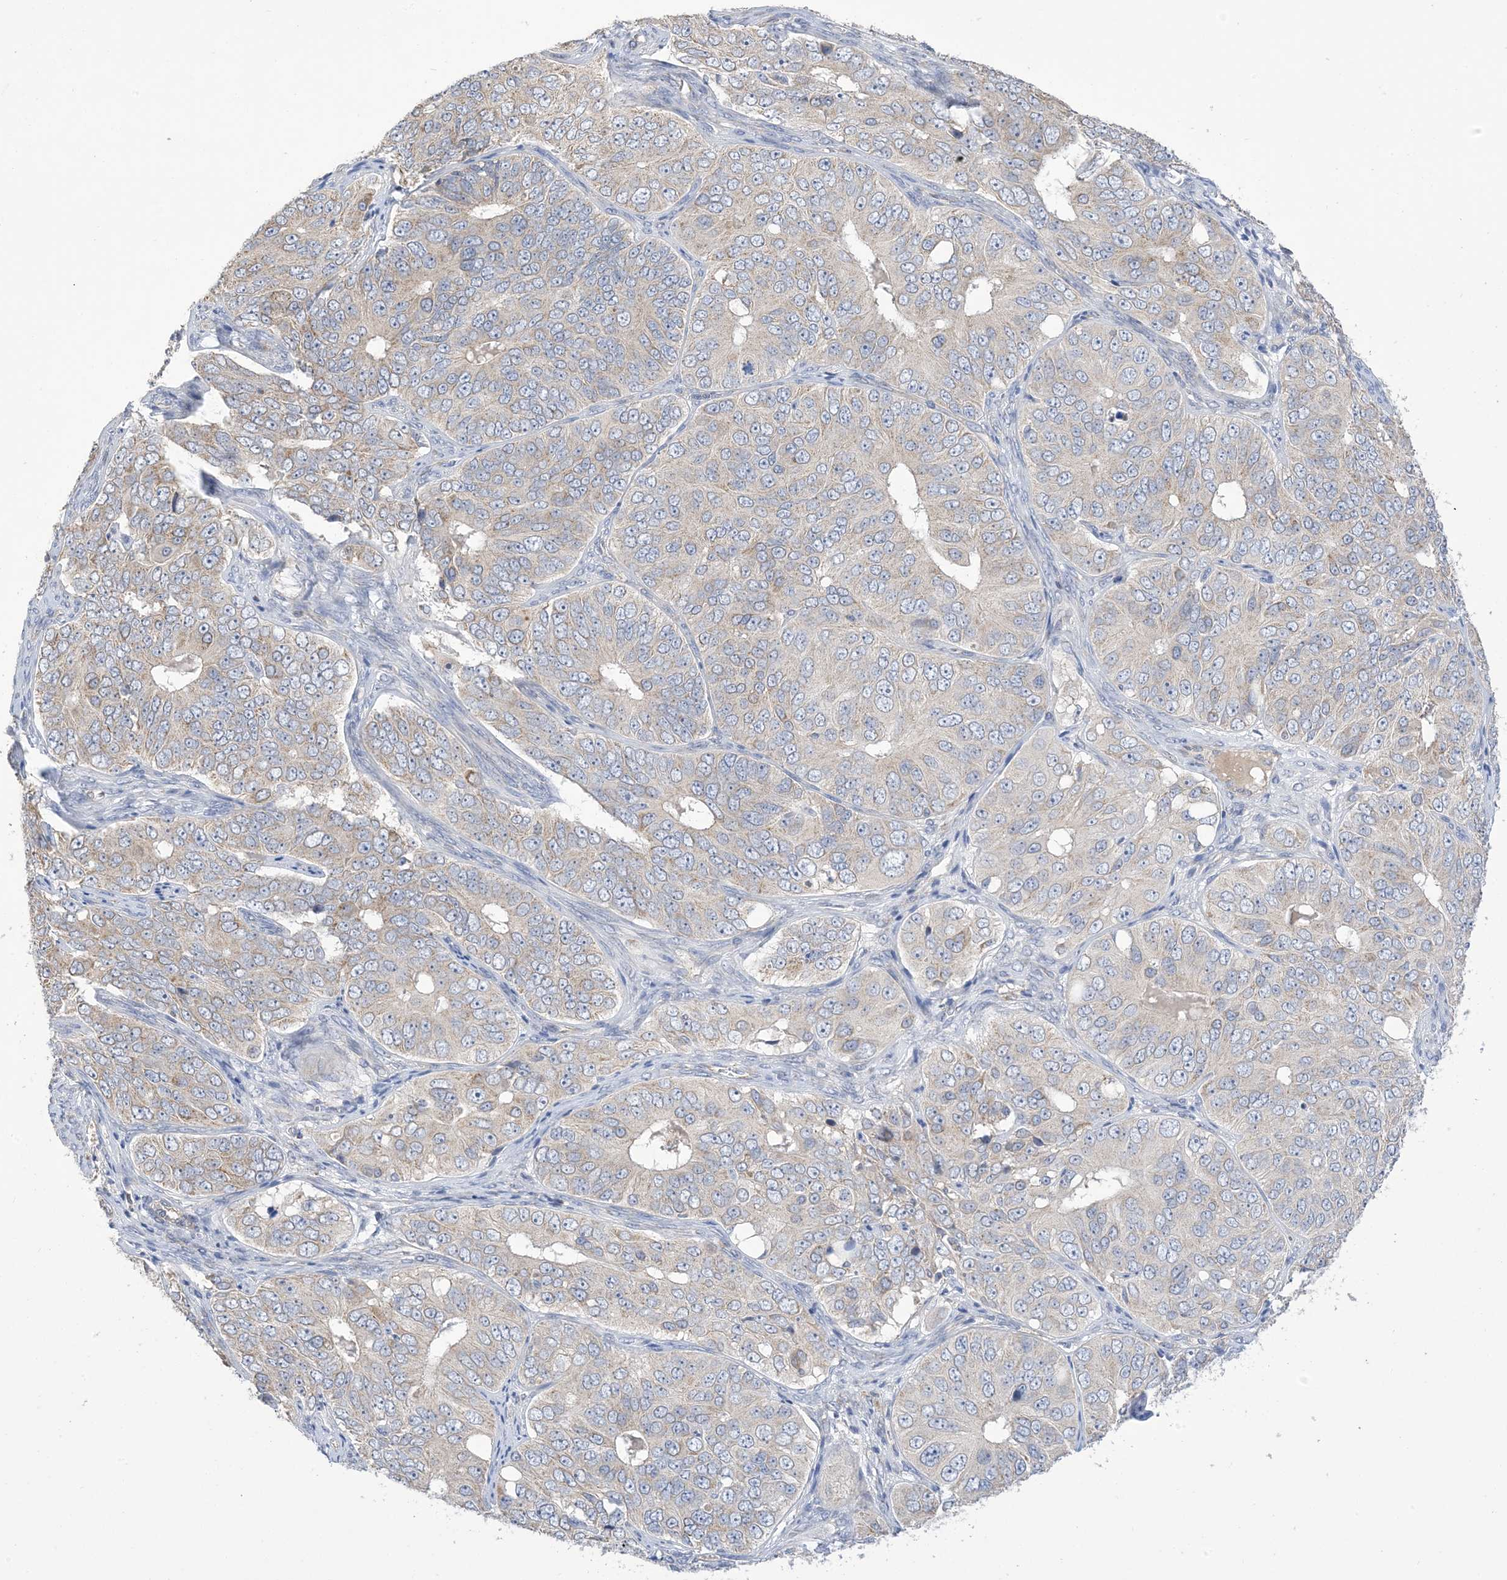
{"staining": {"intensity": "negative", "quantity": "none", "location": "none"}, "tissue": "ovarian cancer", "cell_type": "Tumor cells", "image_type": "cancer", "snomed": [{"axis": "morphology", "description": "Carcinoma, endometroid"}, {"axis": "topography", "description": "Ovary"}], "caption": "Immunohistochemical staining of human ovarian cancer (endometroid carcinoma) reveals no significant staining in tumor cells. The staining is performed using DAB (3,3'-diaminobenzidine) brown chromogen with nuclei counter-stained in using hematoxylin.", "gene": "CLEC16A", "patient": {"sex": "female", "age": 51}}